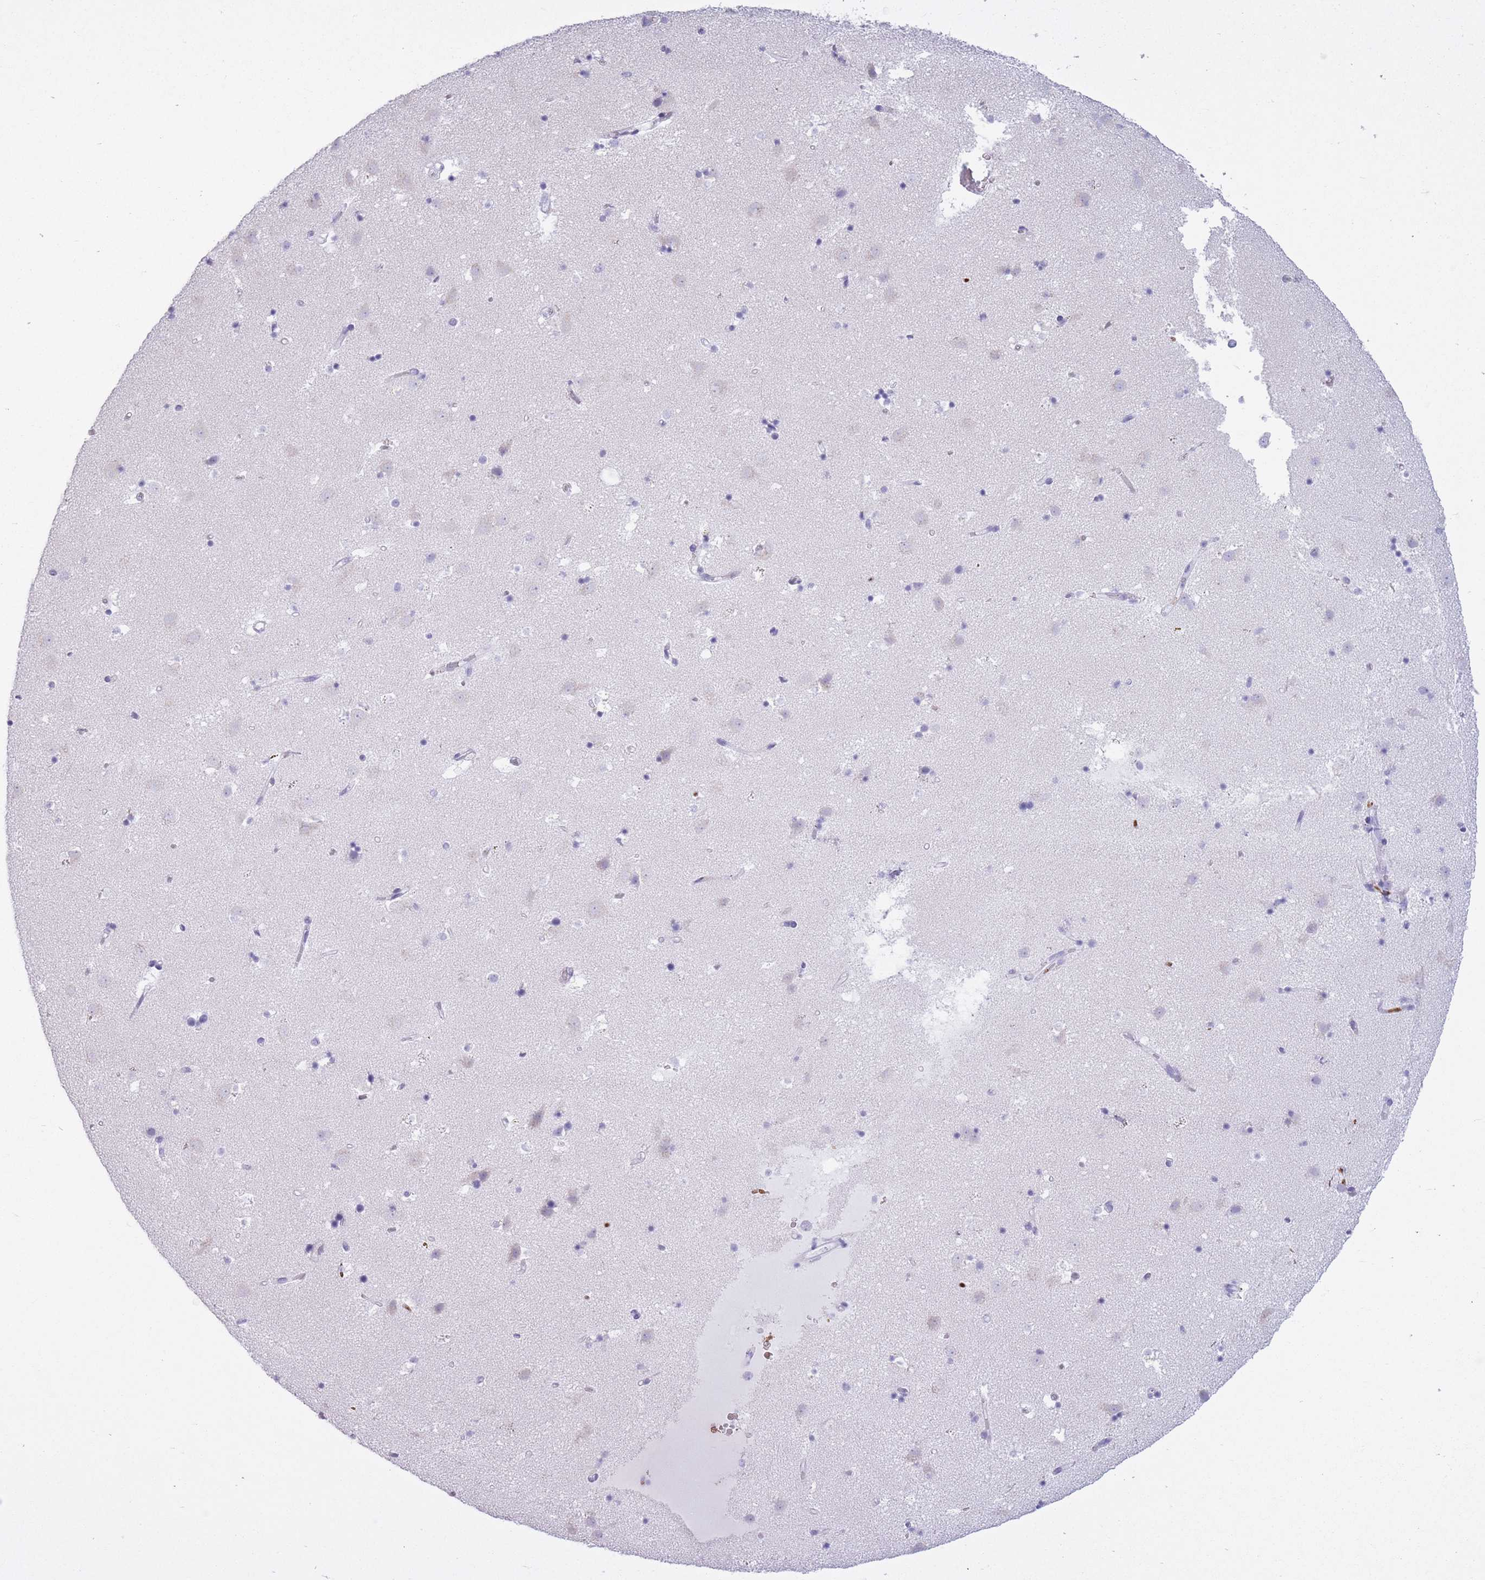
{"staining": {"intensity": "negative", "quantity": "none", "location": "none"}, "tissue": "caudate", "cell_type": "Glial cells", "image_type": "normal", "snomed": [{"axis": "morphology", "description": "Normal tissue, NOS"}, {"axis": "topography", "description": "Lateral ventricle wall"}], "caption": "IHC micrograph of benign caudate: caudate stained with DAB (3,3'-diaminobenzidine) shows no significant protein positivity in glial cells.", "gene": "OR7C1", "patient": {"sex": "male", "age": 58}}